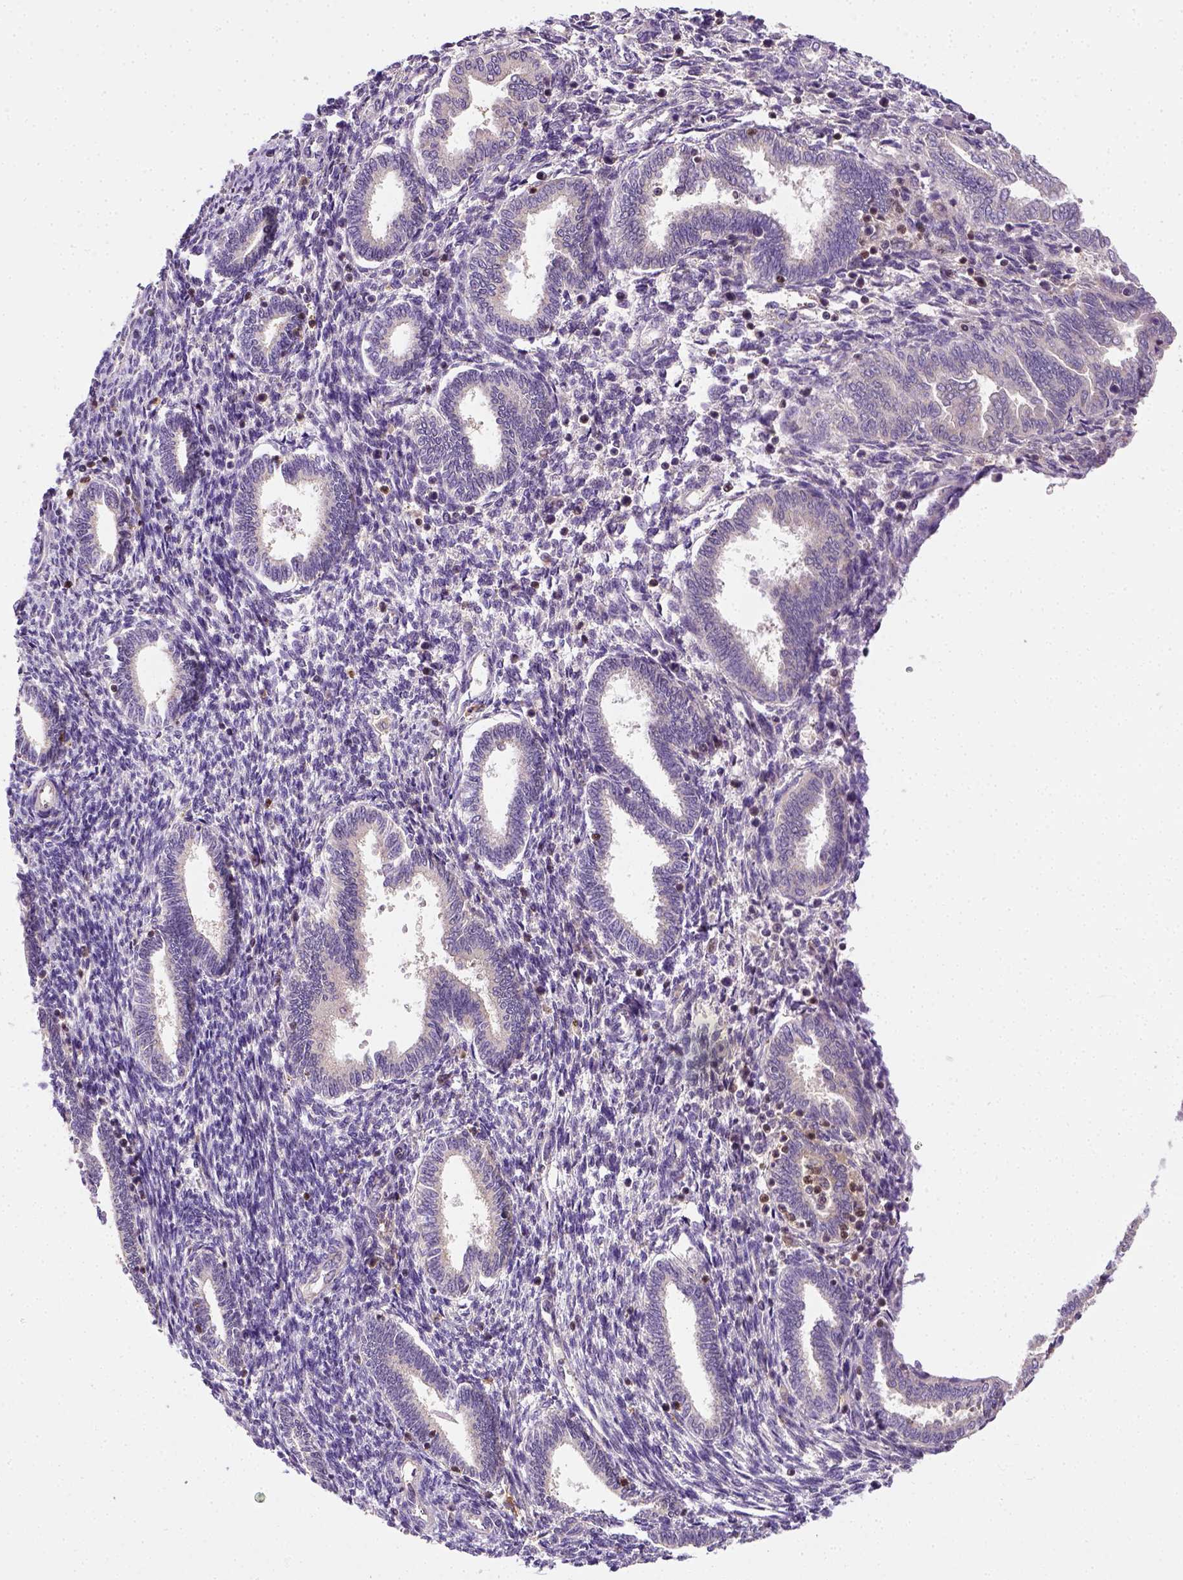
{"staining": {"intensity": "negative", "quantity": "none", "location": "none"}, "tissue": "endometrium", "cell_type": "Cells in endometrial stroma", "image_type": "normal", "snomed": [{"axis": "morphology", "description": "Normal tissue, NOS"}, {"axis": "topography", "description": "Endometrium"}], "caption": "The histopathology image shows no staining of cells in endometrial stroma in benign endometrium. (DAB (3,3'-diaminobenzidine) IHC with hematoxylin counter stain).", "gene": "MATK", "patient": {"sex": "female", "age": 42}}